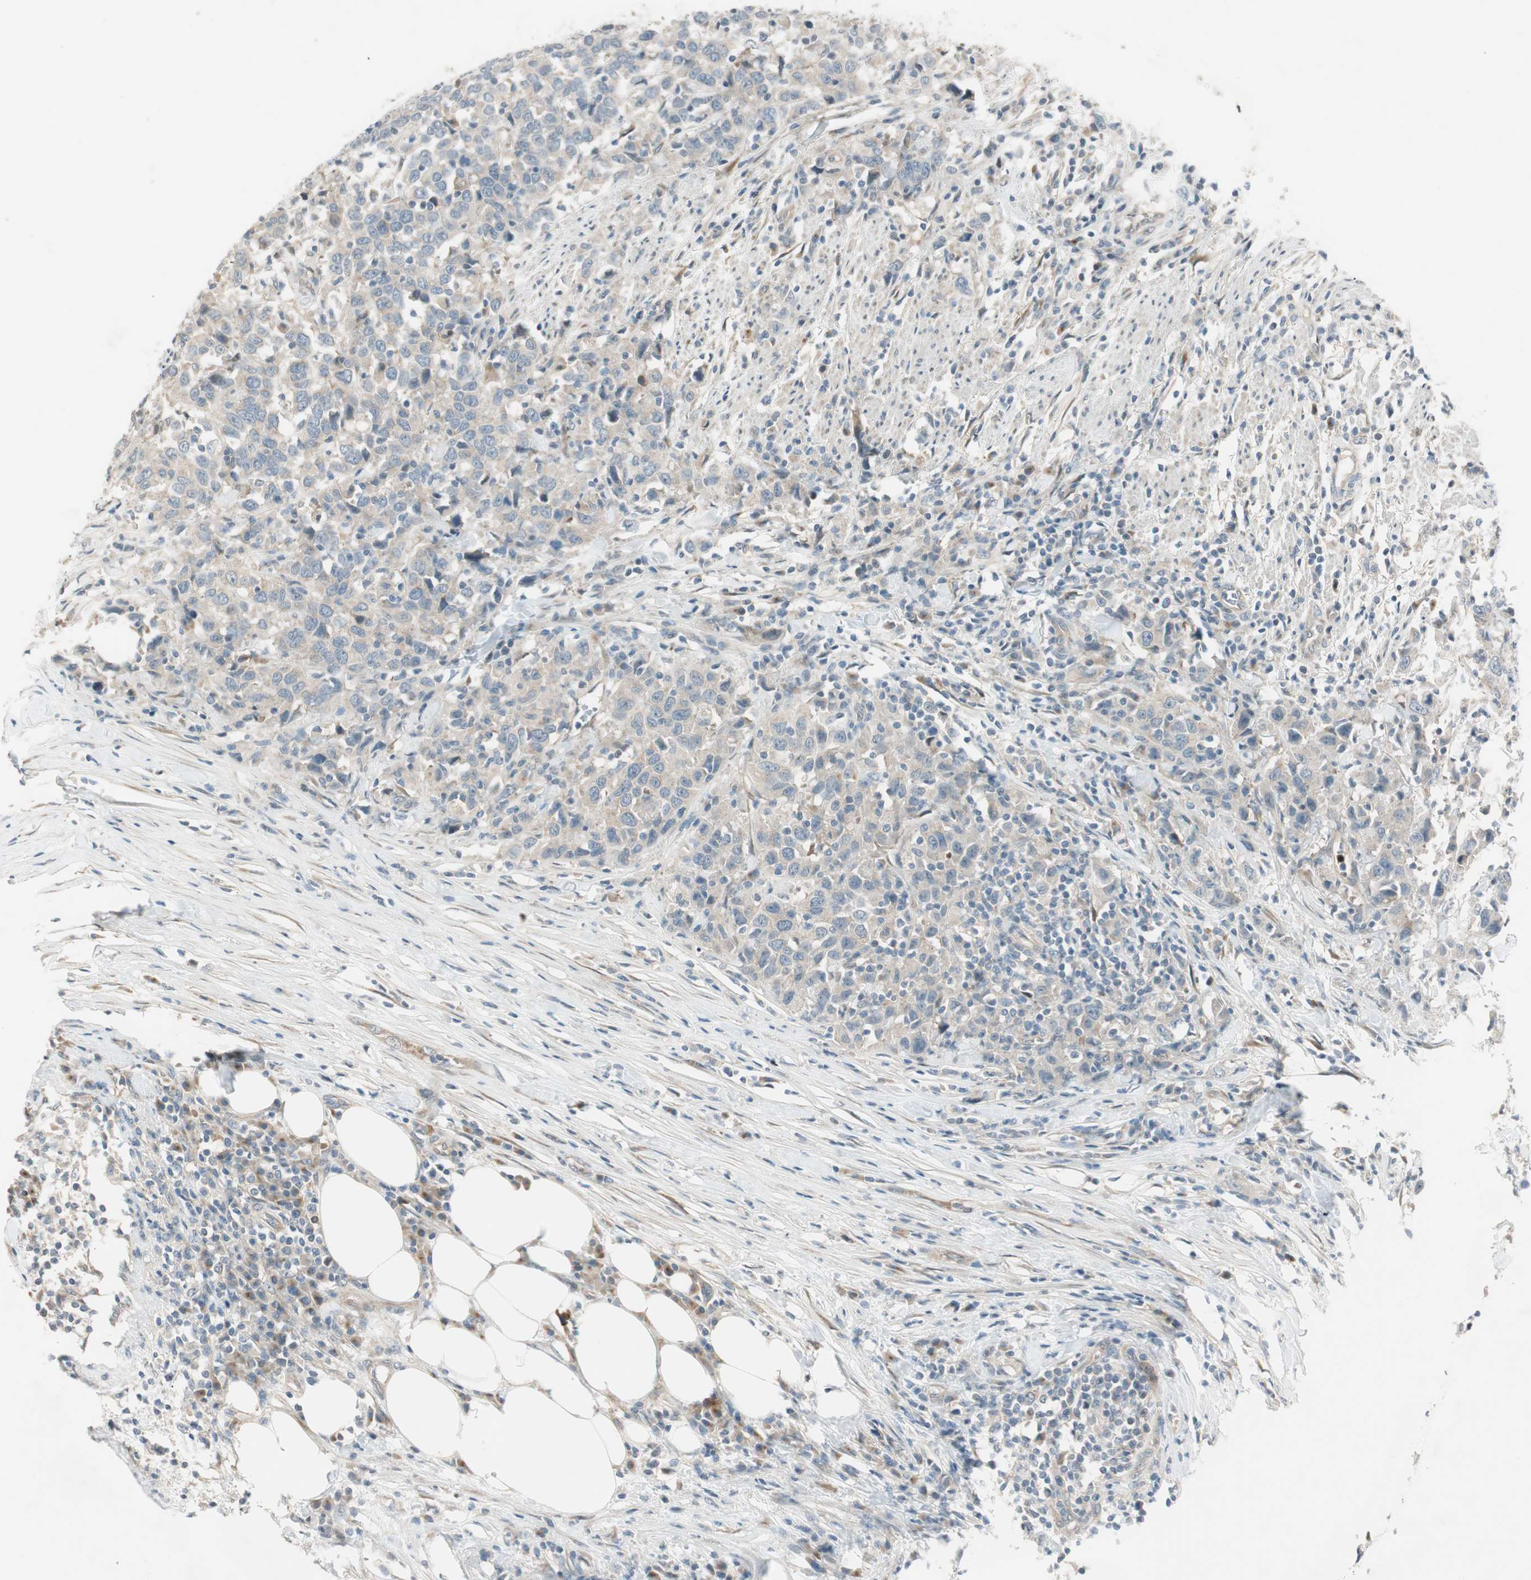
{"staining": {"intensity": "negative", "quantity": "none", "location": "none"}, "tissue": "urothelial cancer", "cell_type": "Tumor cells", "image_type": "cancer", "snomed": [{"axis": "morphology", "description": "Urothelial carcinoma, High grade"}, {"axis": "topography", "description": "Urinary bladder"}], "caption": "High power microscopy micrograph of an immunohistochemistry micrograph of urothelial cancer, revealing no significant staining in tumor cells.", "gene": "CGRRF1", "patient": {"sex": "male", "age": 61}}